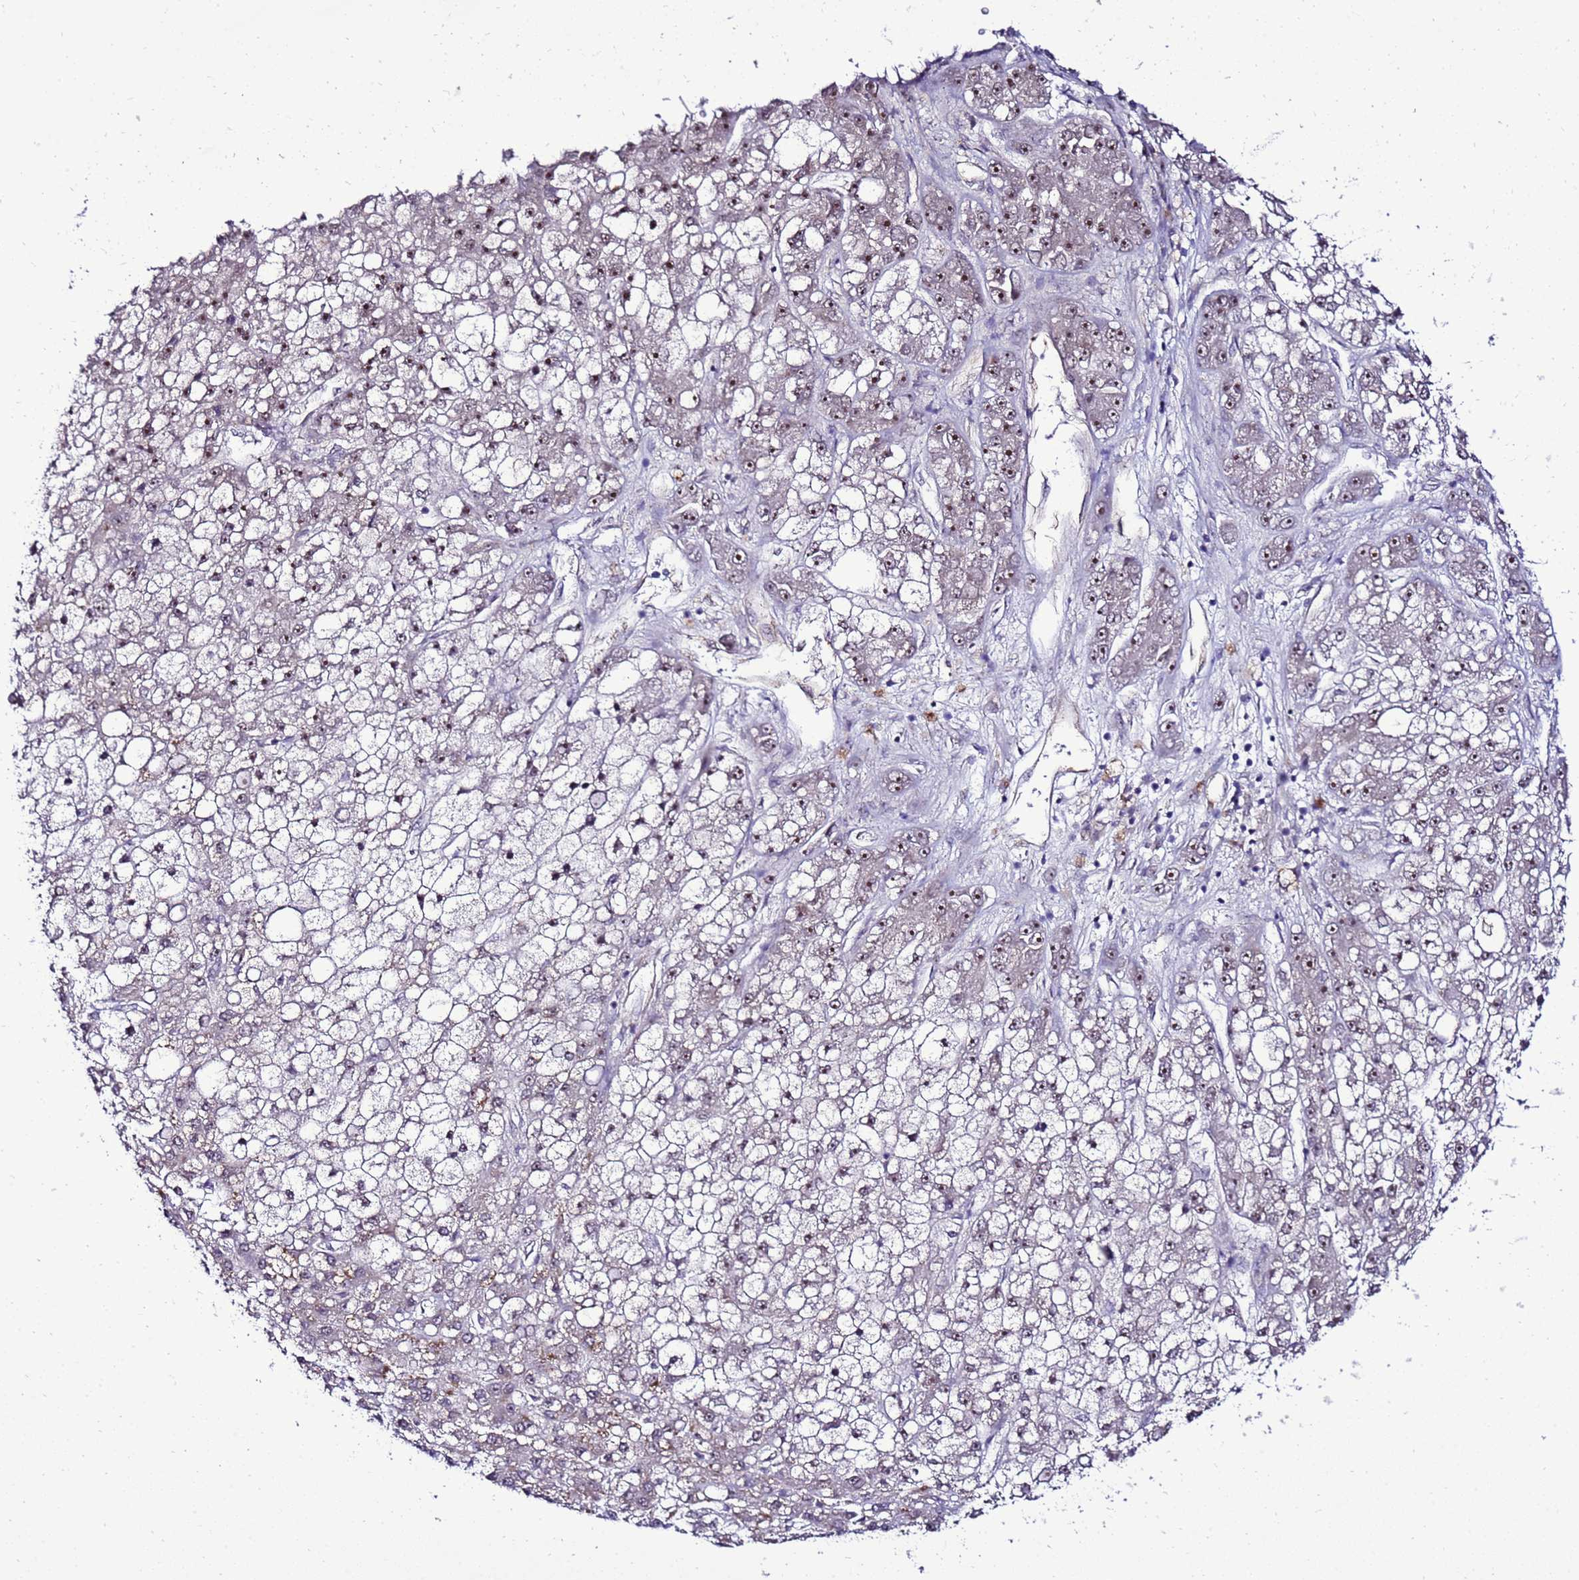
{"staining": {"intensity": "moderate", "quantity": "25%-75%", "location": "nuclear"}, "tissue": "liver cancer", "cell_type": "Tumor cells", "image_type": "cancer", "snomed": [{"axis": "morphology", "description": "Carcinoma, Hepatocellular, NOS"}, {"axis": "topography", "description": "Liver"}], "caption": "IHC micrograph of neoplastic tissue: hepatocellular carcinoma (liver) stained using immunohistochemistry shows medium levels of moderate protein expression localized specifically in the nuclear of tumor cells, appearing as a nuclear brown color.", "gene": "C19orf47", "patient": {"sex": "male", "age": 67}}